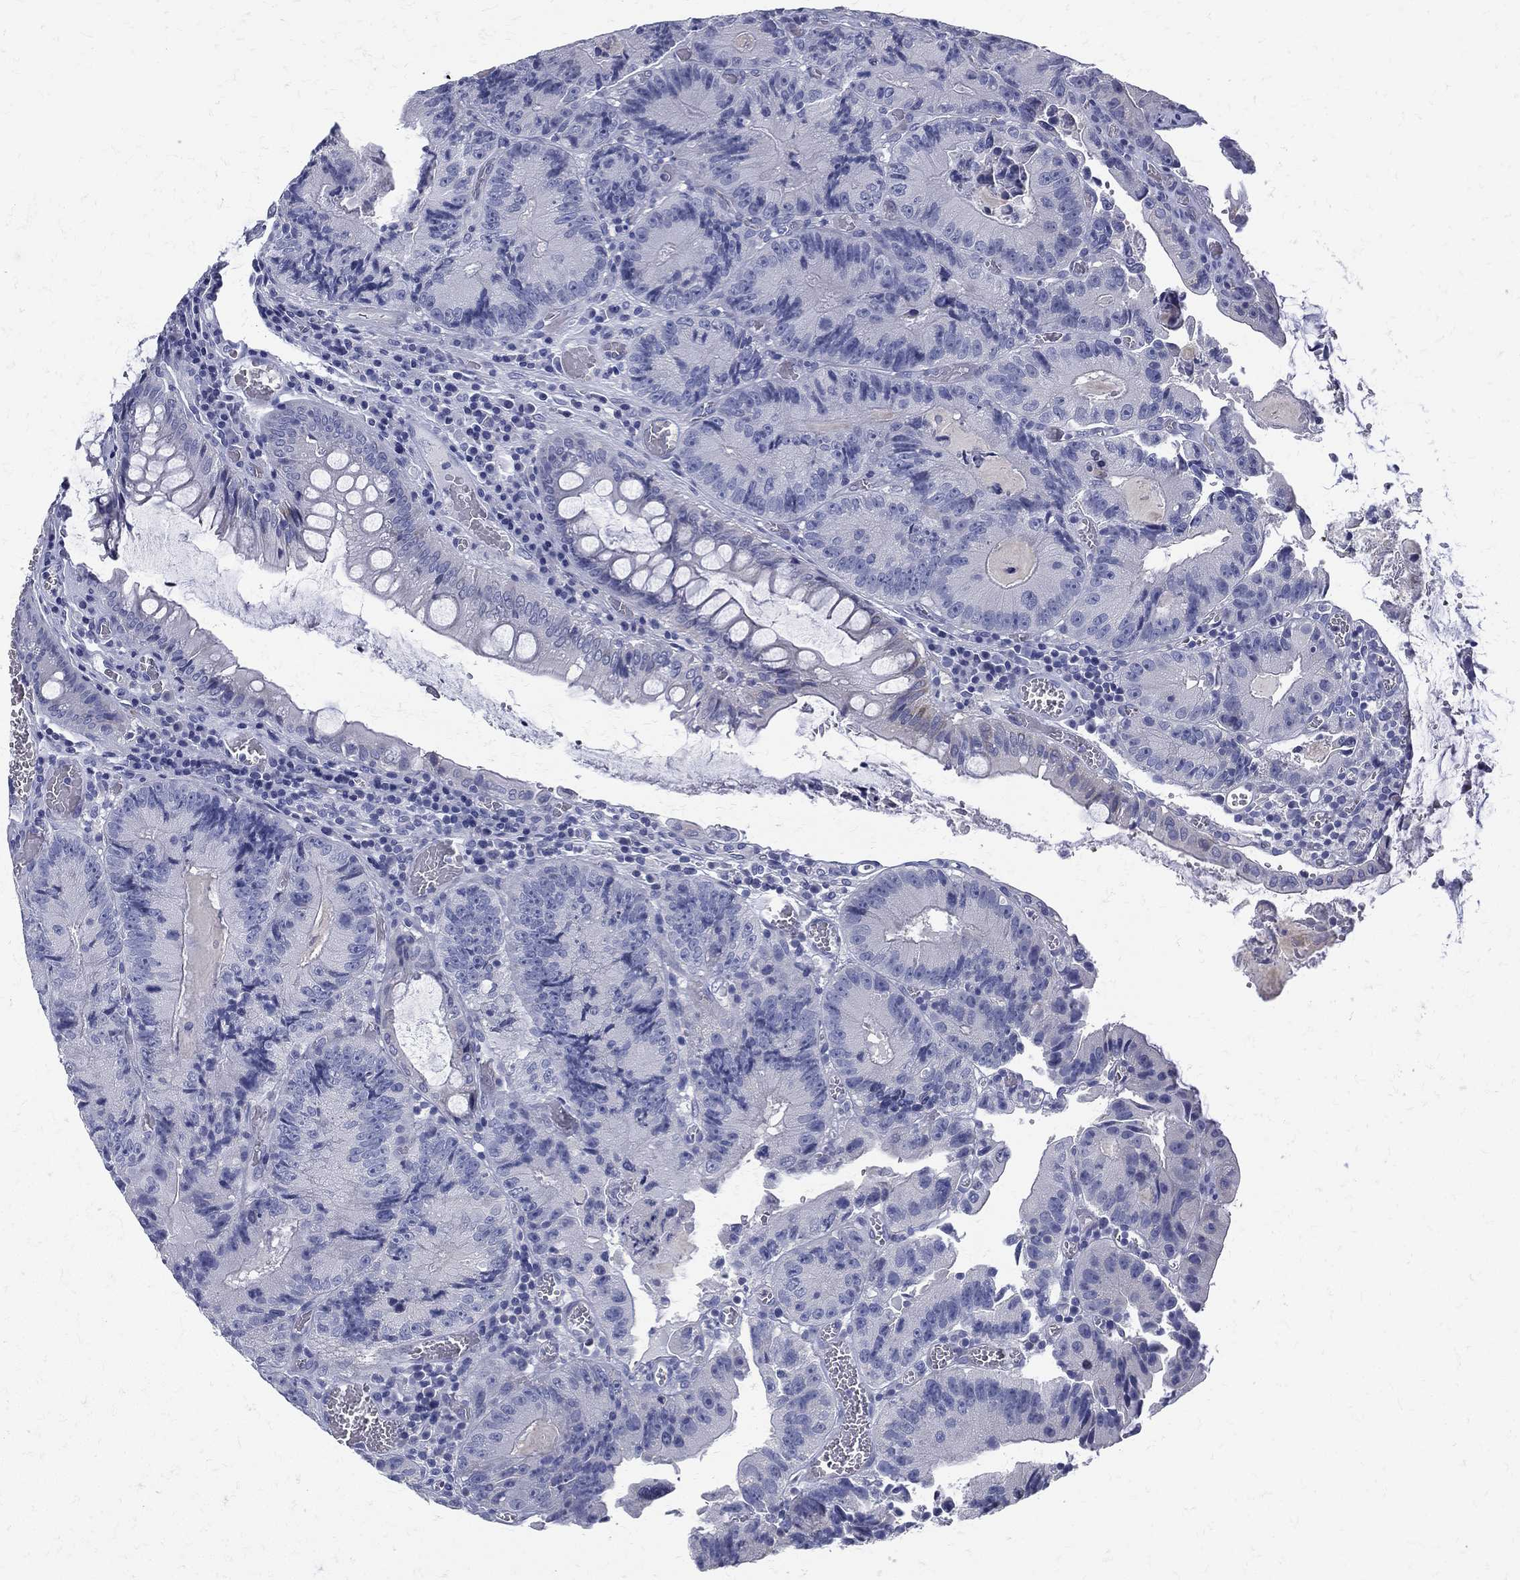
{"staining": {"intensity": "negative", "quantity": "none", "location": "none"}, "tissue": "colorectal cancer", "cell_type": "Tumor cells", "image_type": "cancer", "snomed": [{"axis": "morphology", "description": "Adenocarcinoma, NOS"}, {"axis": "topography", "description": "Colon"}], "caption": "A histopathology image of colorectal cancer (adenocarcinoma) stained for a protein reveals no brown staining in tumor cells. (Immunohistochemistry (ihc), brightfield microscopy, high magnification).", "gene": "ETNPPL", "patient": {"sex": "female", "age": 86}}